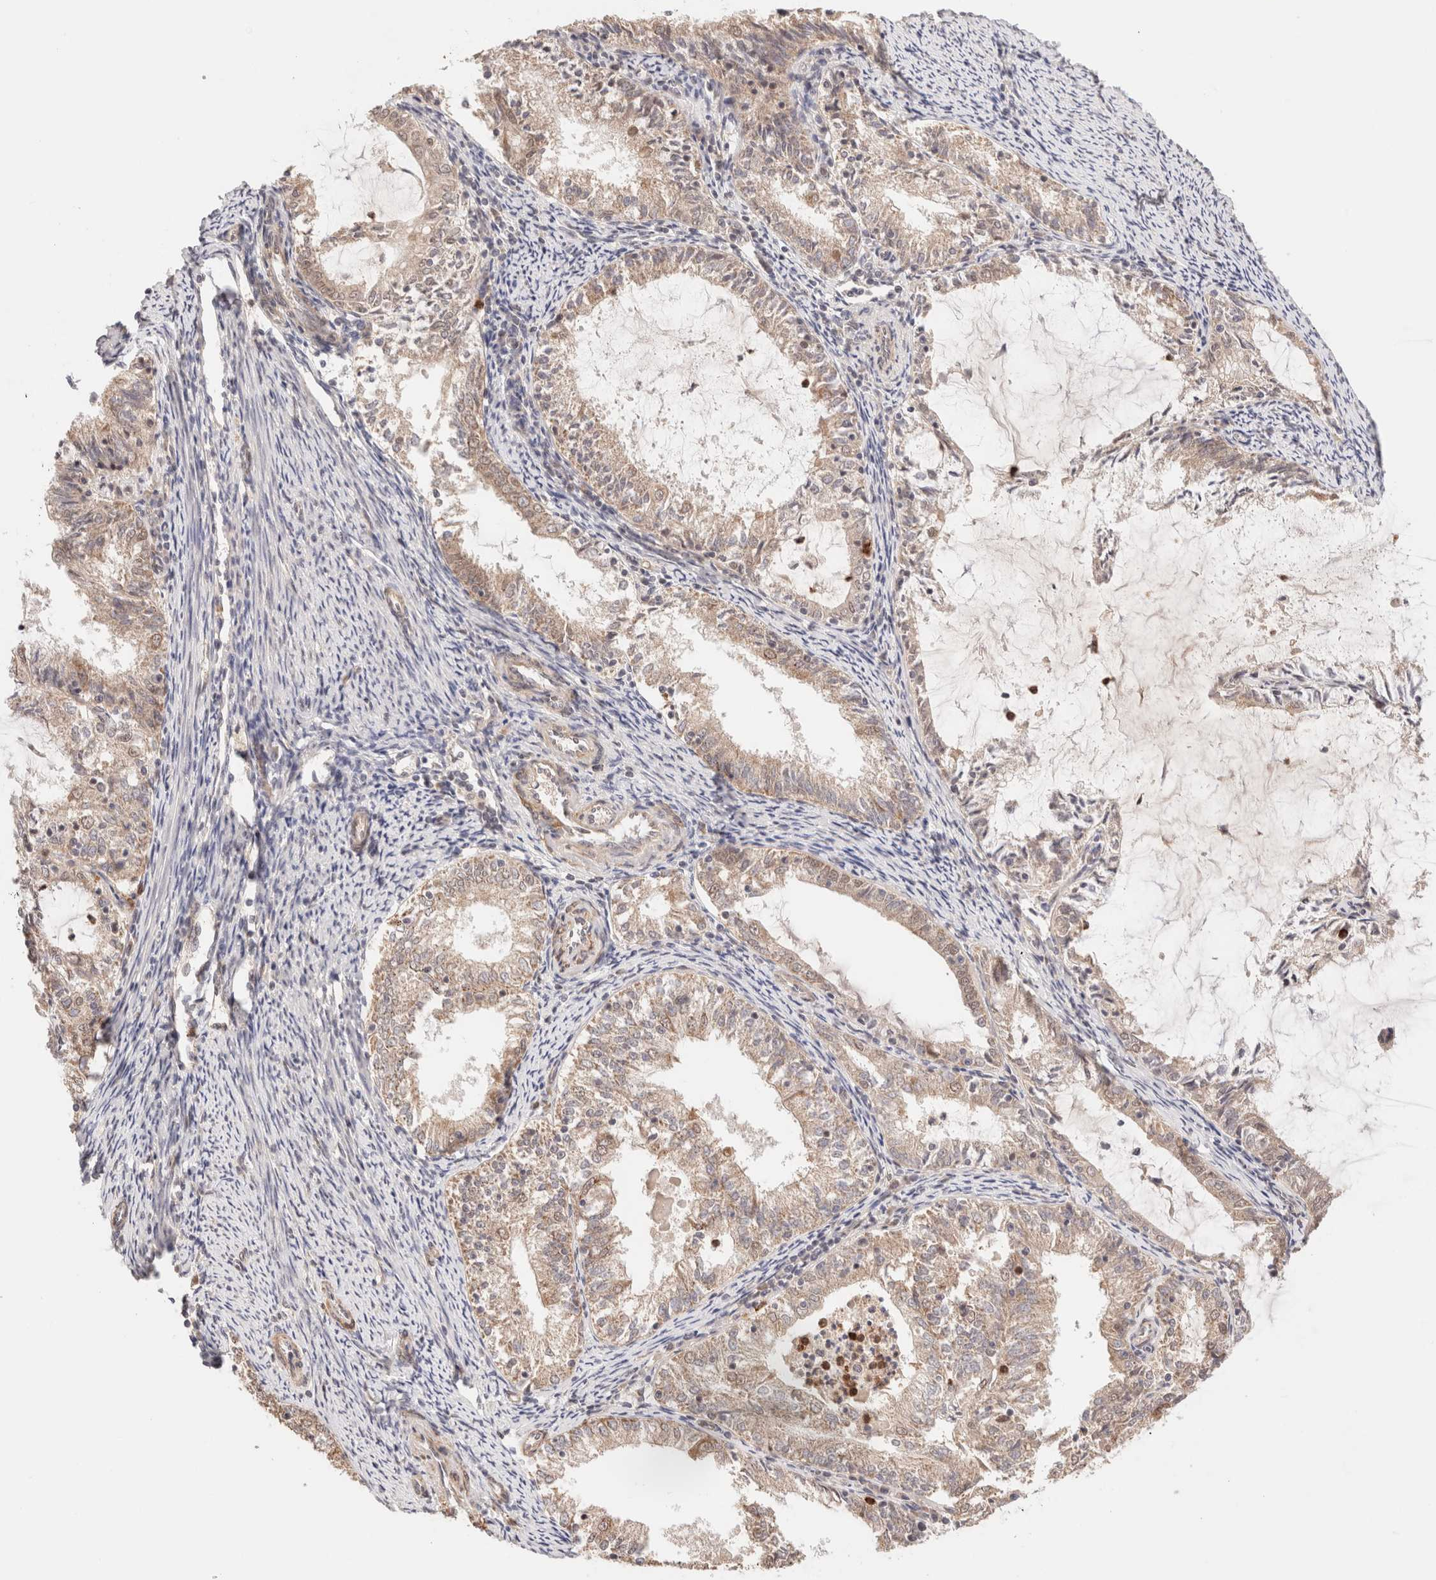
{"staining": {"intensity": "weak", "quantity": ">75%", "location": "cytoplasmic/membranous"}, "tissue": "endometrial cancer", "cell_type": "Tumor cells", "image_type": "cancer", "snomed": [{"axis": "morphology", "description": "Adenocarcinoma, NOS"}, {"axis": "topography", "description": "Endometrium"}], "caption": "DAB immunohistochemical staining of endometrial cancer (adenocarcinoma) displays weak cytoplasmic/membranous protein staining in approximately >75% of tumor cells.", "gene": "BRPF3", "patient": {"sex": "female", "age": 57}}